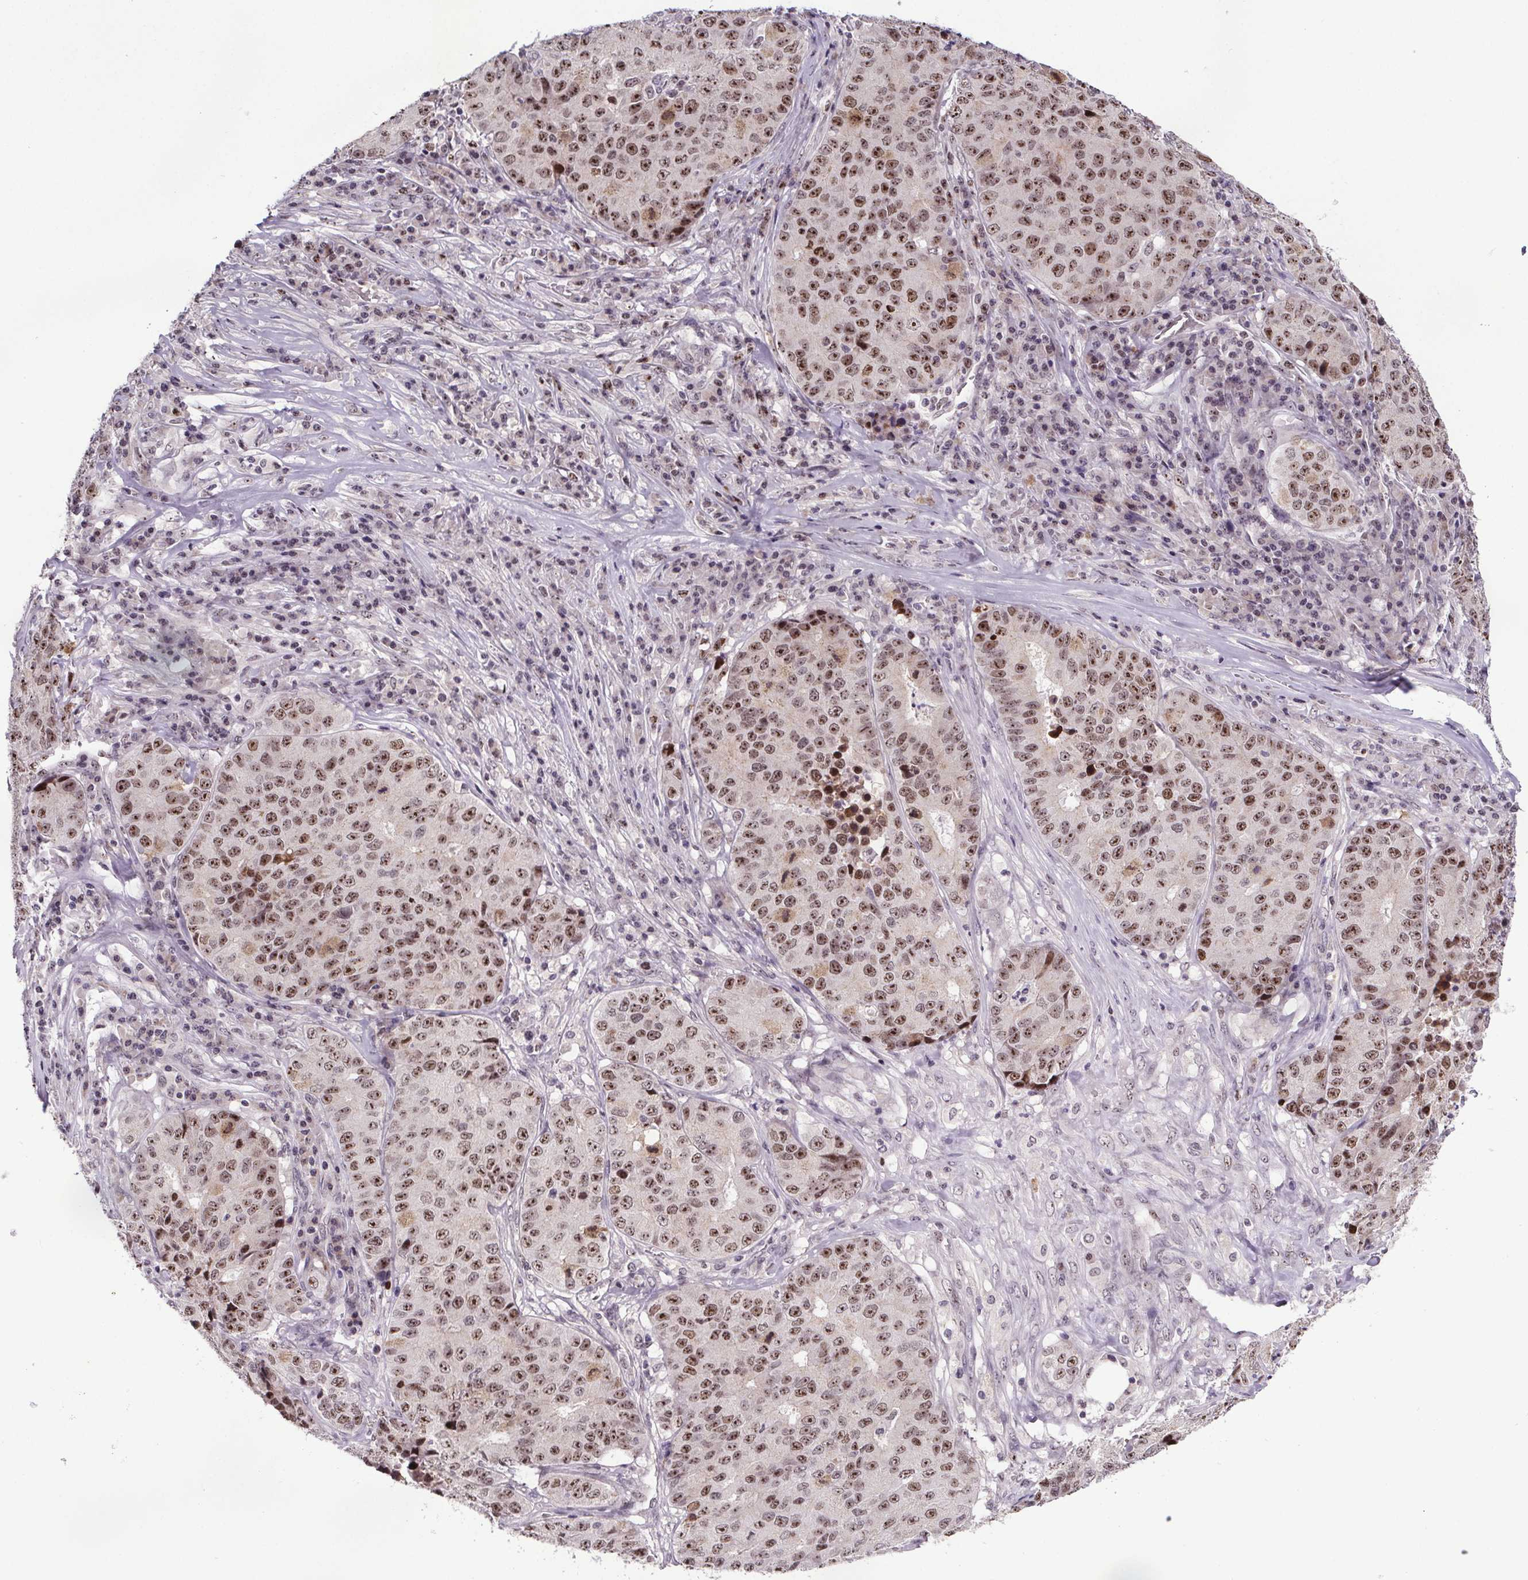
{"staining": {"intensity": "moderate", "quantity": ">75%", "location": "nuclear"}, "tissue": "stomach cancer", "cell_type": "Tumor cells", "image_type": "cancer", "snomed": [{"axis": "morphology", "description": "Adenocarcinoma, NOS"}, {"axis": "topography", "description": "Stomach"}], "caption": "Brown immunohistochemical staining in human adenocarcinoma (stomach) reveals moderate nuclear positivity in about >75% of tumor cells.", "gene": "ATMIN", "patient": {"sex": "male", "age": 71}}